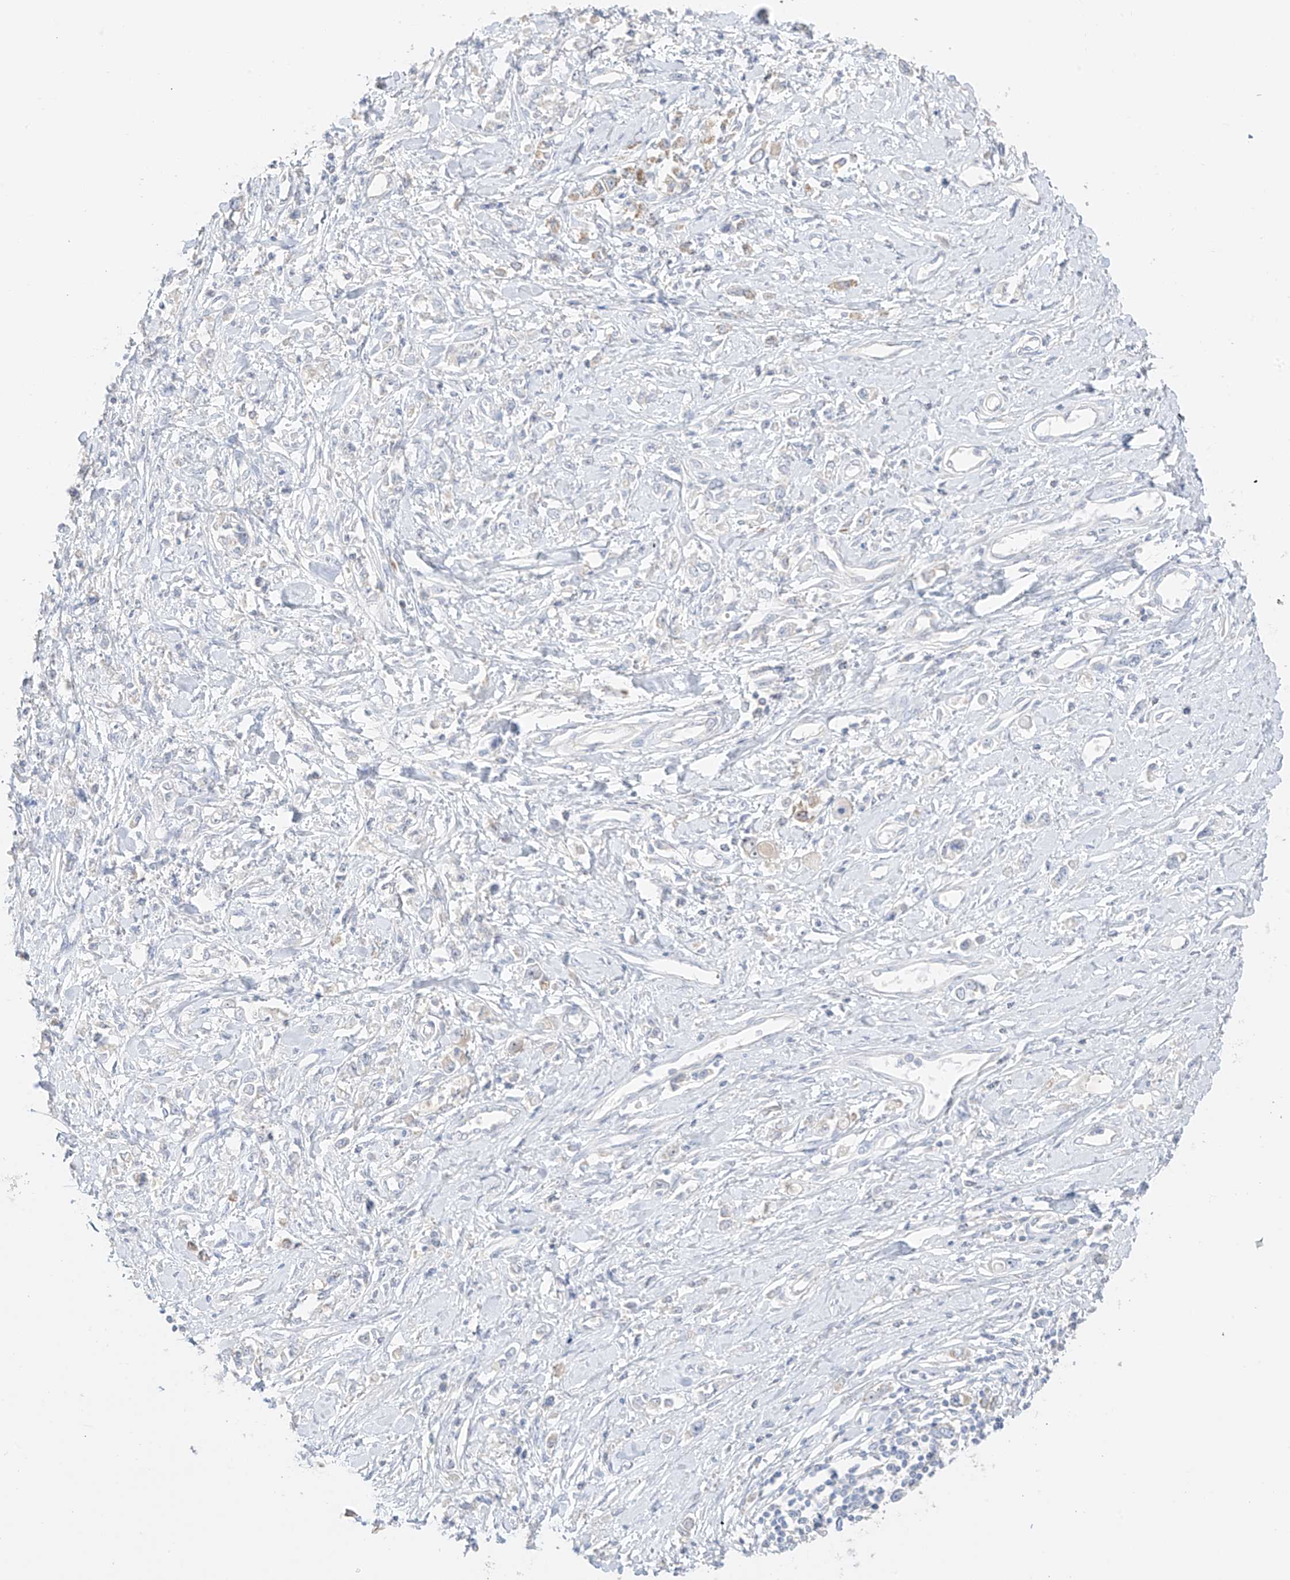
{"staining": {"intensity": "moderate", "quantity": "<25%", "location": "cytoplasmic/membranous"}, "tissue": "stomach cancer", "cell_type": "Tumor cells", "image_type": "cancer", "snomed": [{"axis": "morphology", "description": "Adenocarcinoma, NOS"}, {"axis": "topography", "description": "Stomach"}], "caption": "Immunohistochemistry of human adenocarcinoma (stomach) demonstrates low levels of moderate cytoplasmic/membranous staining in approximately <25% of tumor cells.", "gene": "ZBTB41", "patient": {"sex": "female", "age": 76}}